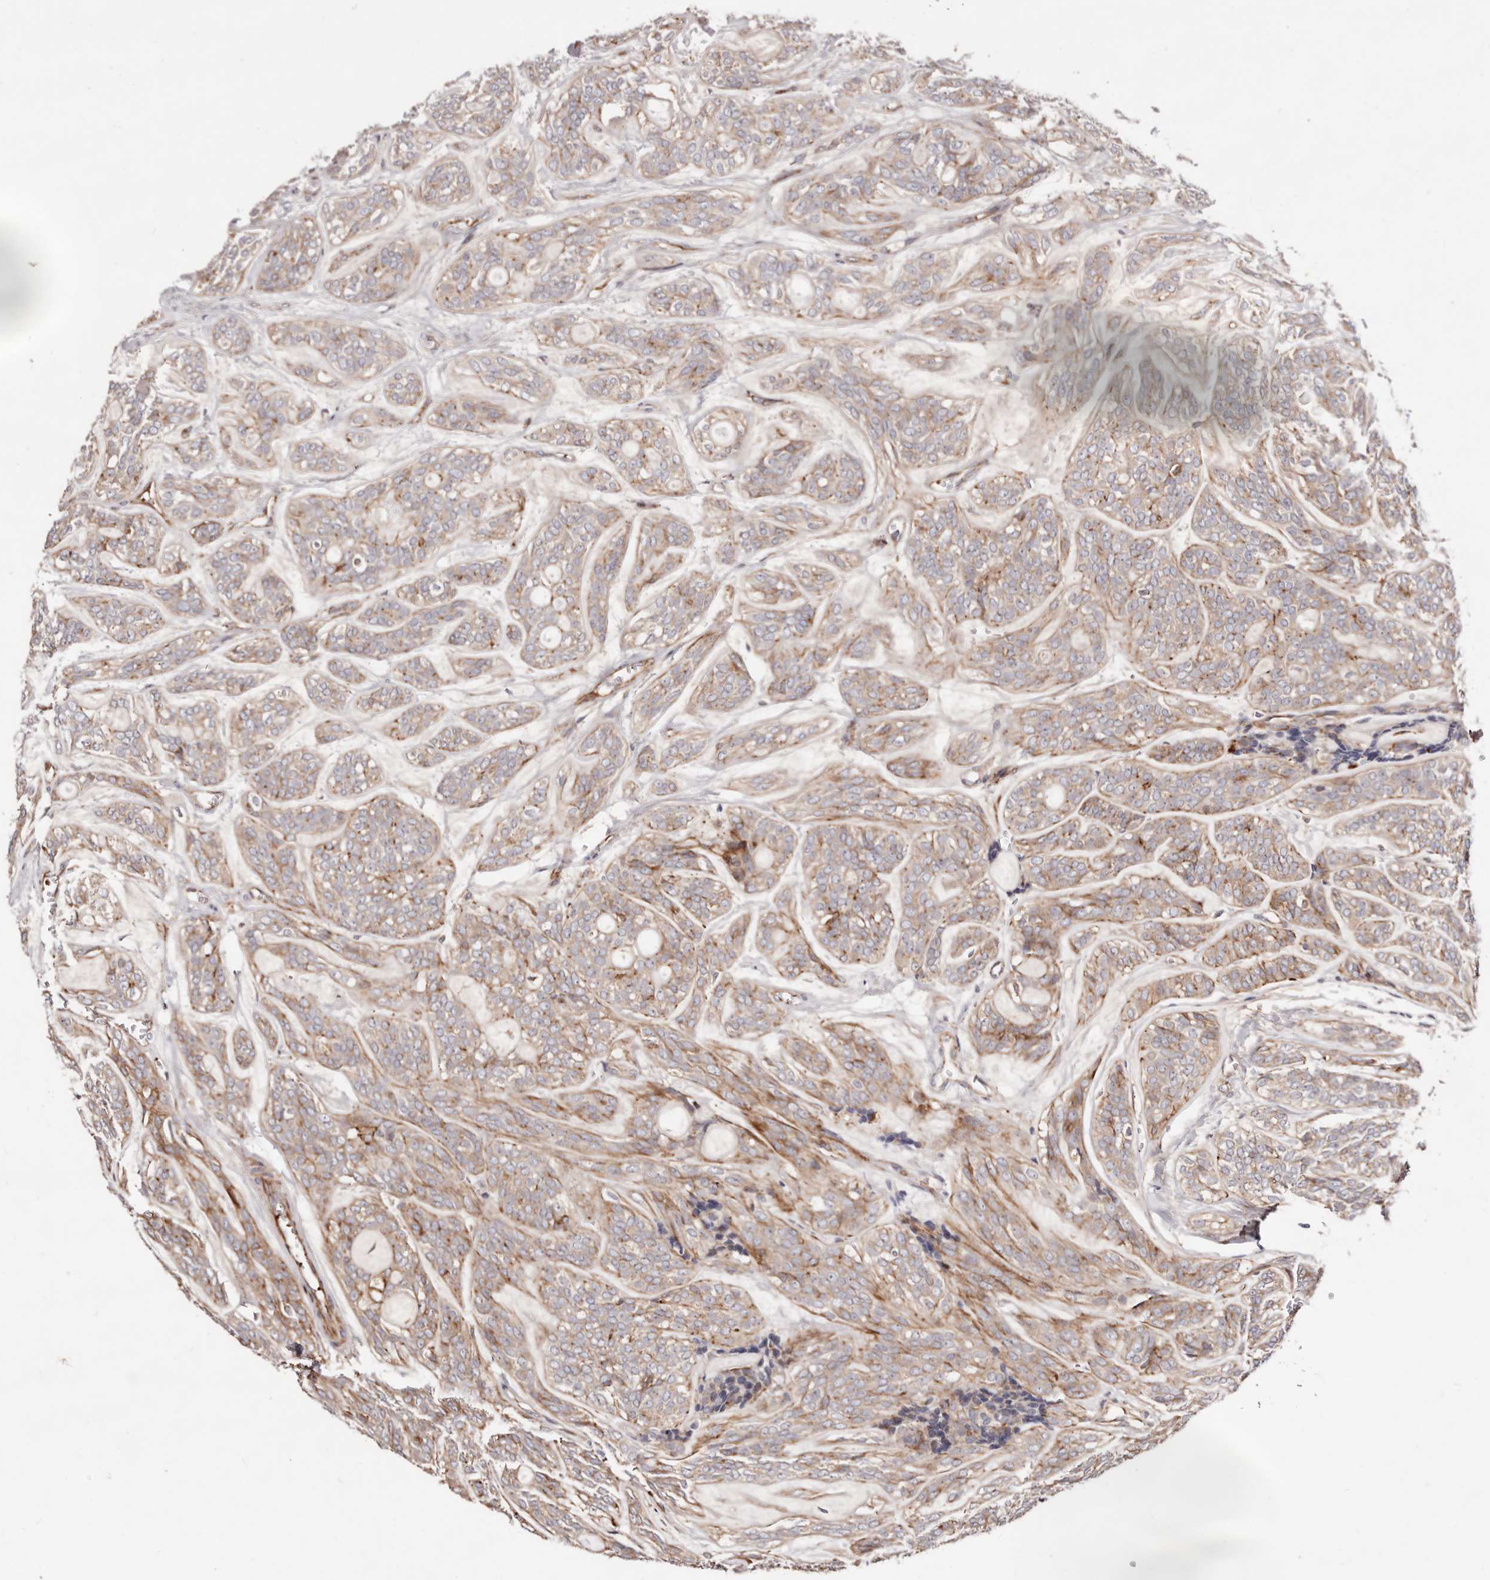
{"staining": {"intensity": "moderate", "quantity": "<25%", "location": "cytoplasmic/membranous"}, "tissue": "head and neck cancer", "cell_type": "Tumor cells", "image_type": "cancer", "snomed": [{"axis": "morphology", "description": "Adenocarcinoma, NOS"}, {"axis": "topography", "description": "Head-Neck"}], "caption": "Protein expression analysis of human head and neck cancer reveals moderate cytoplasmic/membranous positivity in about <25% of tumor cells.", "gene": "PTPN22", "patient": {"sex": "male", "age": 66}}